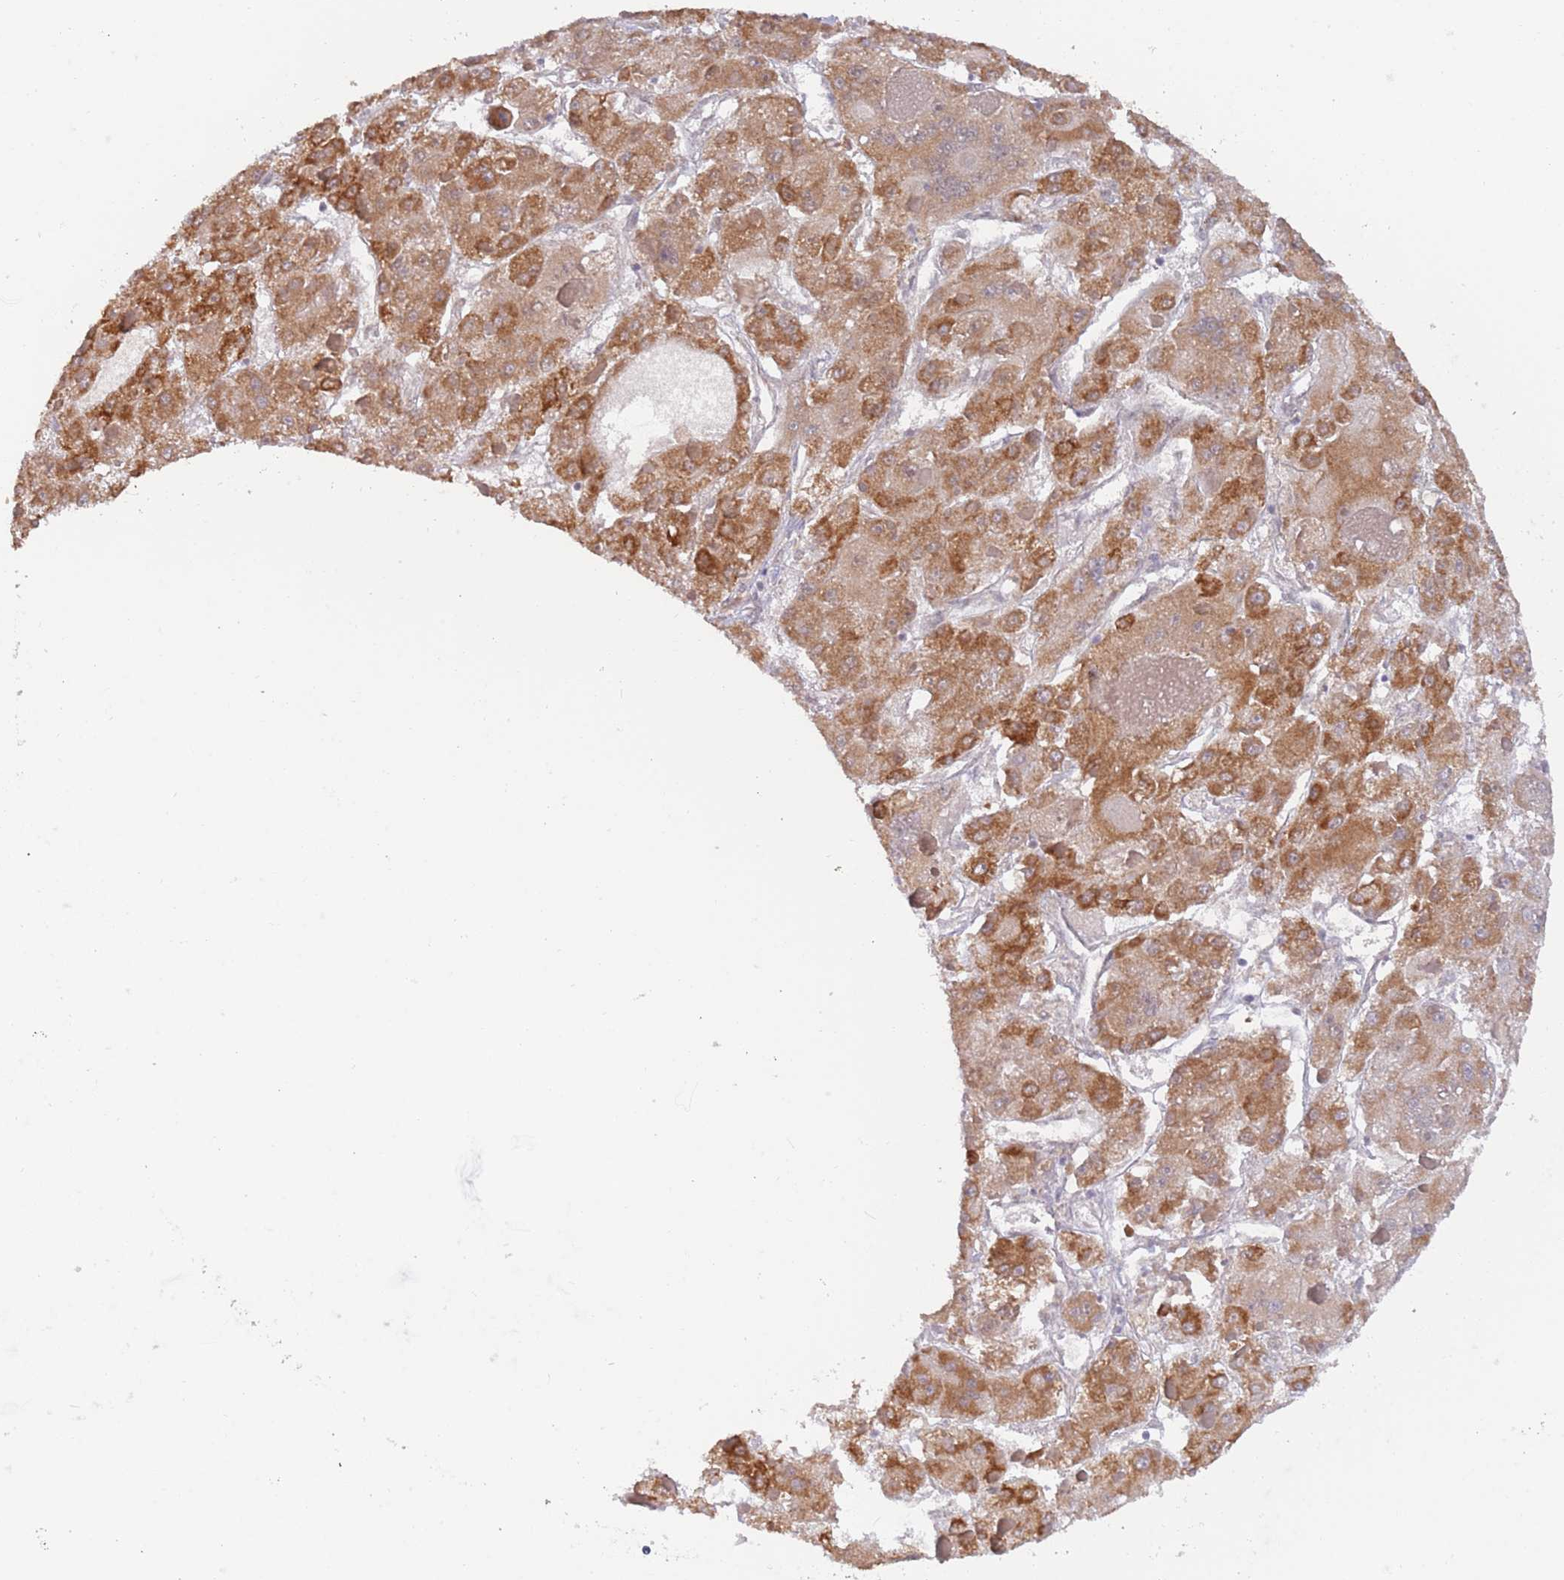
{"staining": {"intensity": "strong", "quantity": ">75%", "location": "cytoplasmic/membranous"}, "tissue": "liver cancer", "cell_type": "Tumor cells", "image_type": "cancer", "snomed": [{"axis": "morphology", "description": "Carcinoma, Hepatocellular, NOS"}, {"axis": "topography", "description": "Liver"}], "caption": "Immunohistochemical staining of human liver cancer displays high levels of strong cytoplasmic/membranous positivity in approximately >75% of tumor cells. The protein is stained brown, and the nuclei are stained in blue (DAB IHC with brightfield microscopy, high magnification).", "gene": "UQCC3", "patient": {"sex": "female", "age": 73}}